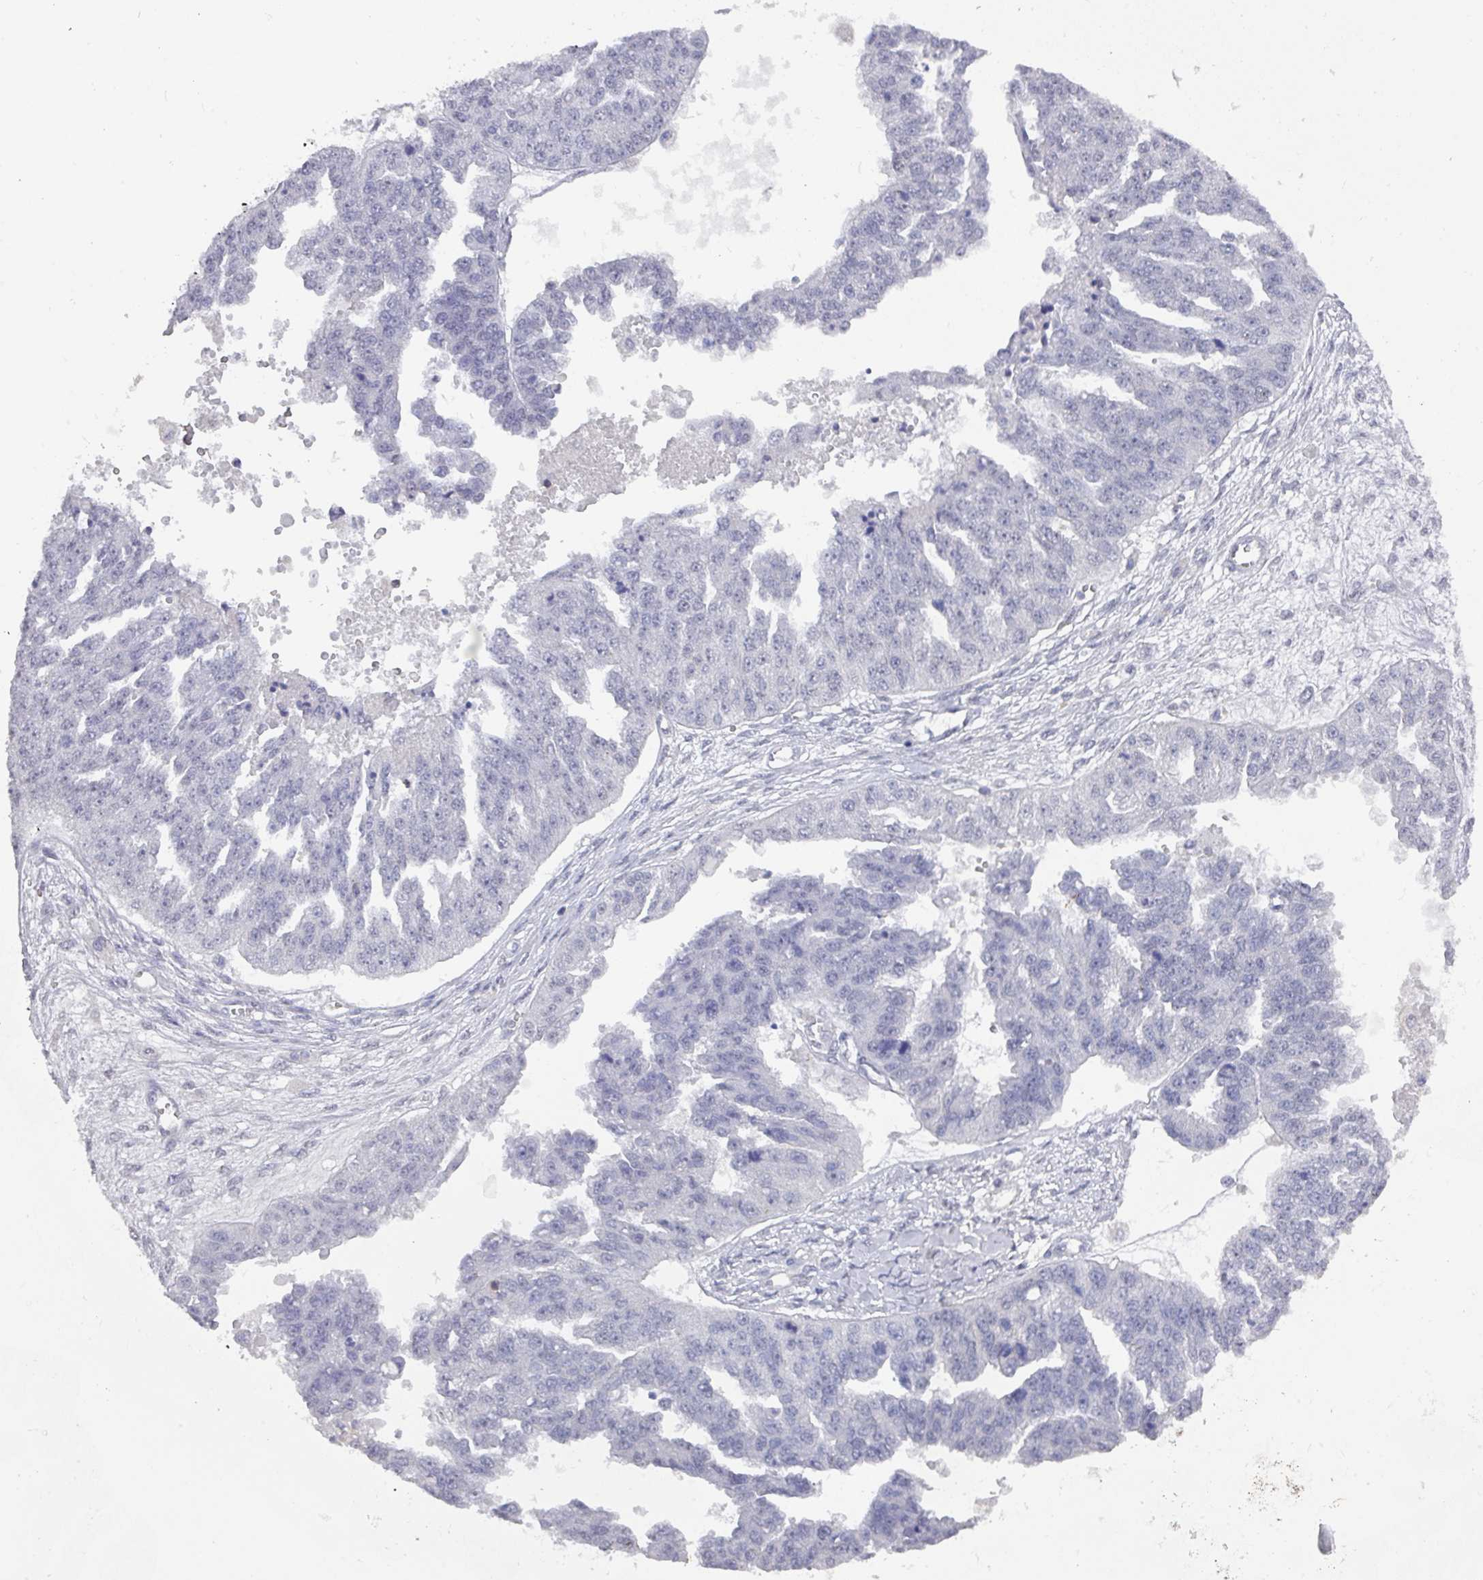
{"staining": {"intensity": "negative", "quantity": "none", "location": "none"}, "tissue": "ovarian cancer", "cell_type": "Tumor cells", "image_type": "cancer", "snomed": [{"axis": "morphology", "description": "Cystadenocarcinoma, serous, NOS"}, {"axis": "topography", "description": "Ovary"}], "caption": "A high-resolution histopathology image shows immunohistochemistry (IHC) staining of serous cystadenocarcinoma (ovarian), which demonstrates no significant expression in tumor cells.", "gene": "RASAL3", "patient": {"sex": "female", "age": 58}}